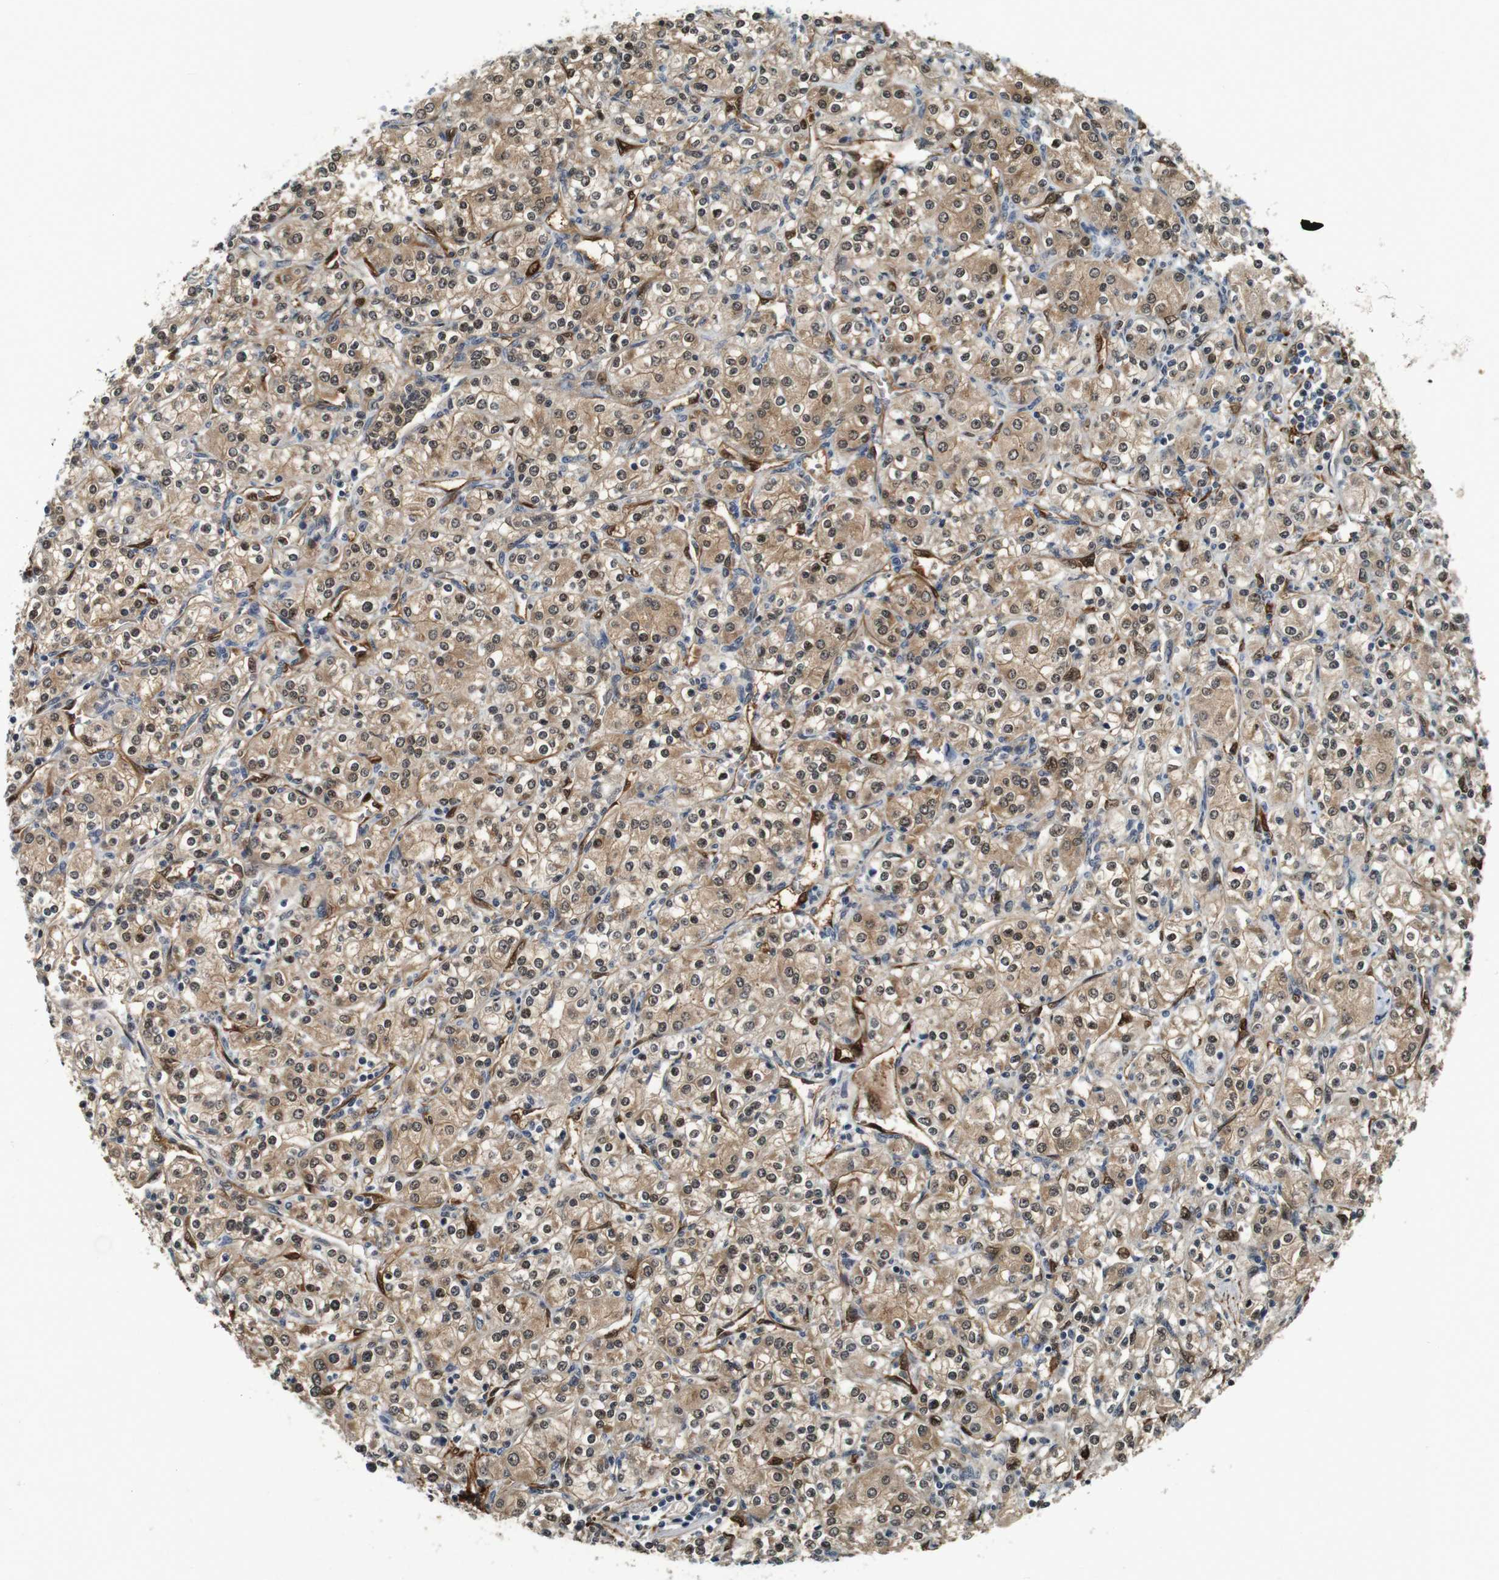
{"staining": {"intensity": "moderate", "quantity": ">75%", "location": "cytoplasmic/membranous,nuclear"}, "tissue": "renal cancer", "cell_type": "Tumor cells", "image_type": "cancer", "snomed": [{"axis": "morphology", "description": "Adenocarcinoma, NOS"}, {"axis": "topography", "description": "Kidney"}], "caption": "Renal adenocarcinoma stained with DAB (3,3'-diaminobenzidine) immunohistochemistry (IHC) shows medium levels of moderate cytoplasmic/membranous and nuclear expression in approximately >75% of tumor cells.", "gene": "LXN", "patient": {"sex": "male", "age": 77}}